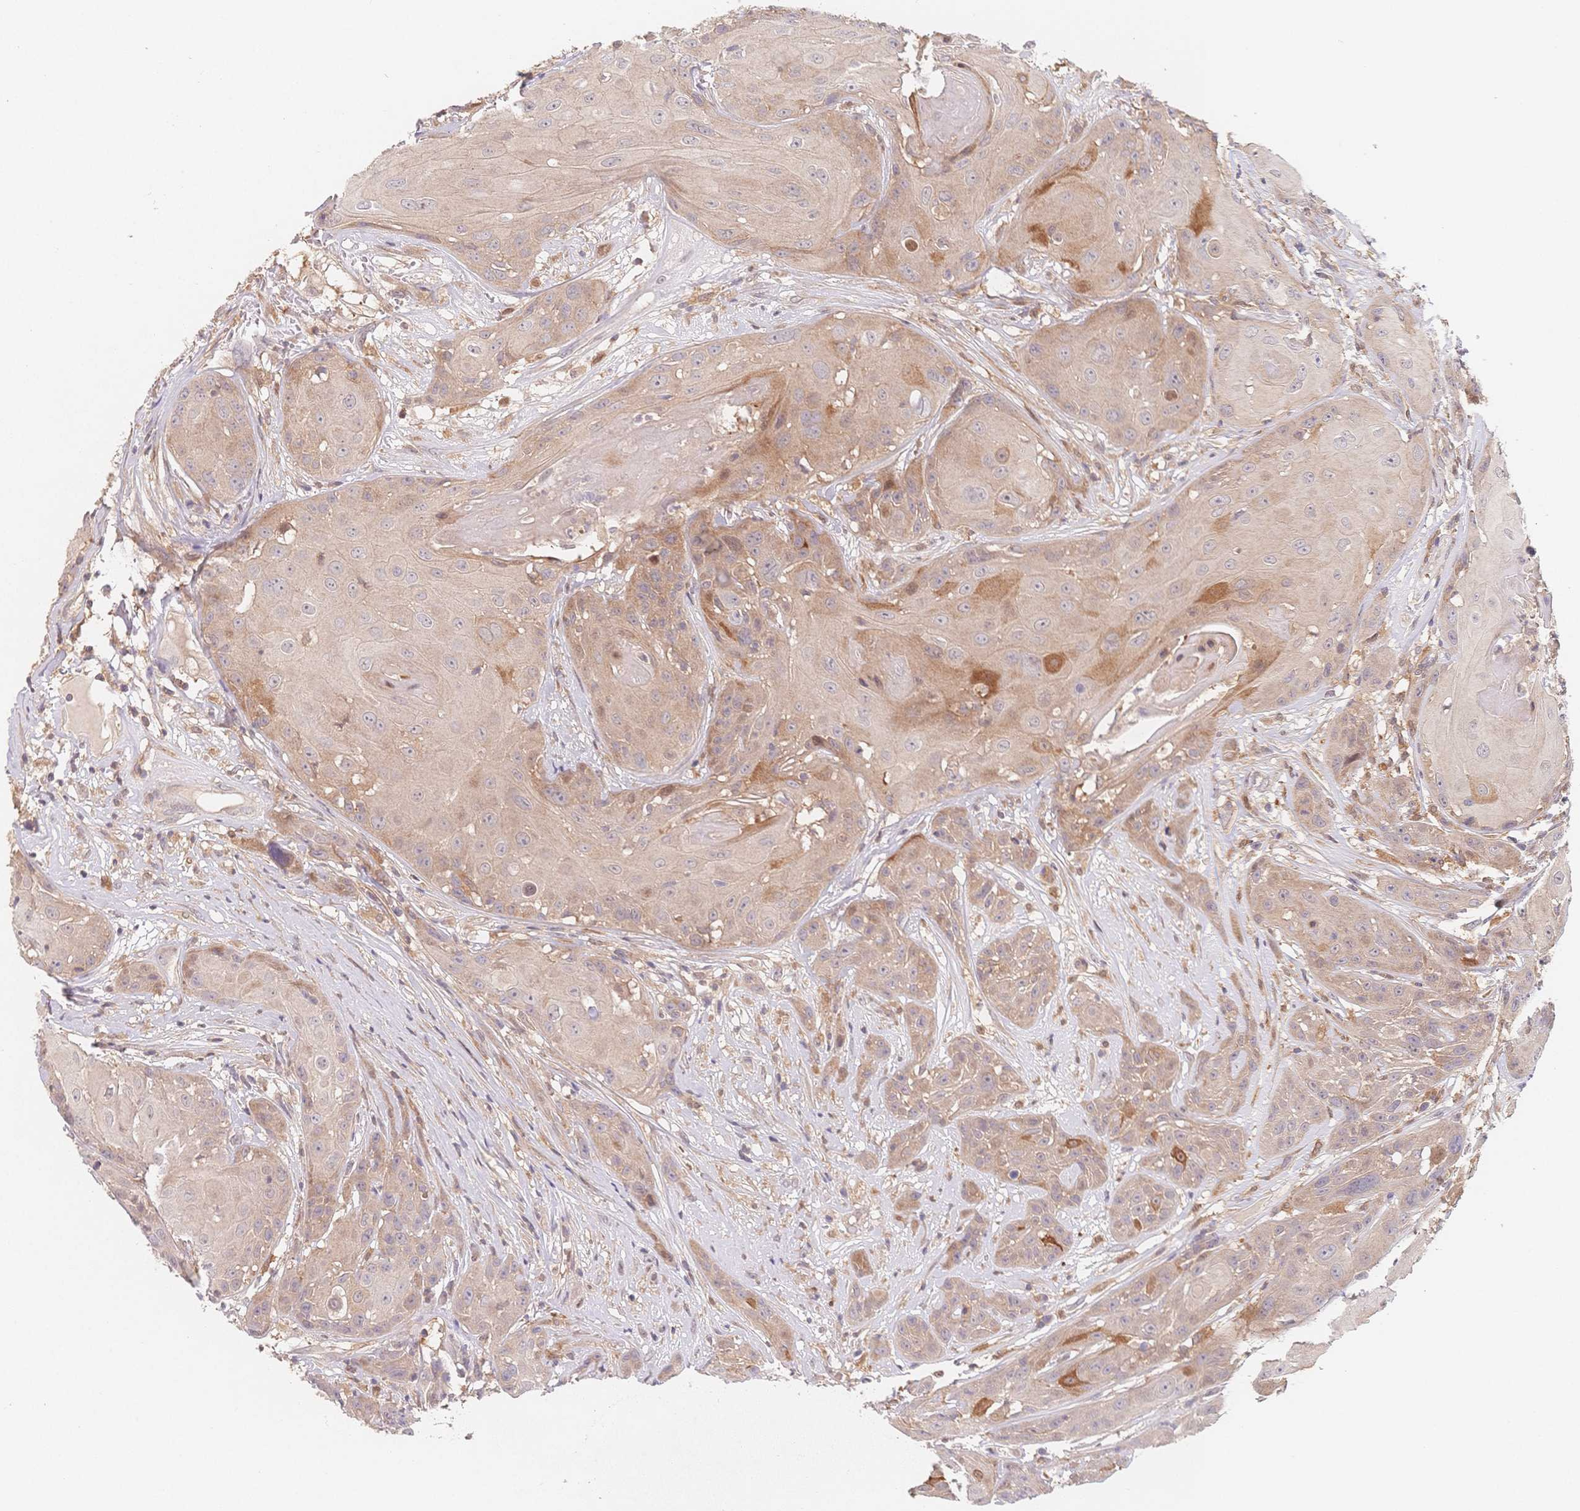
{"staining": {"intensity": "weak", "quantity": "<25%", "location": "cytoplasmic/membranous"}, "tissue": "head and neck cancer", "cell_type": "Tumor cells", "image_type": "cancer", "snomed": [{"axis": "morphology", "description": "Squamous cell carcinoma, NOS"}, {"axis": "topography", "description": "Skin"}, {"axis": "topography", "description": "Head-Neck"}], "caption": "High power microscopy photomicrograph of an immunohistochemistry micrograph of squamous cell carcinoma (head and neck), revealing no significant staining in tumor cells.", "gene": "C12orf75", "patient": {"sex": "male", "age": 80}}